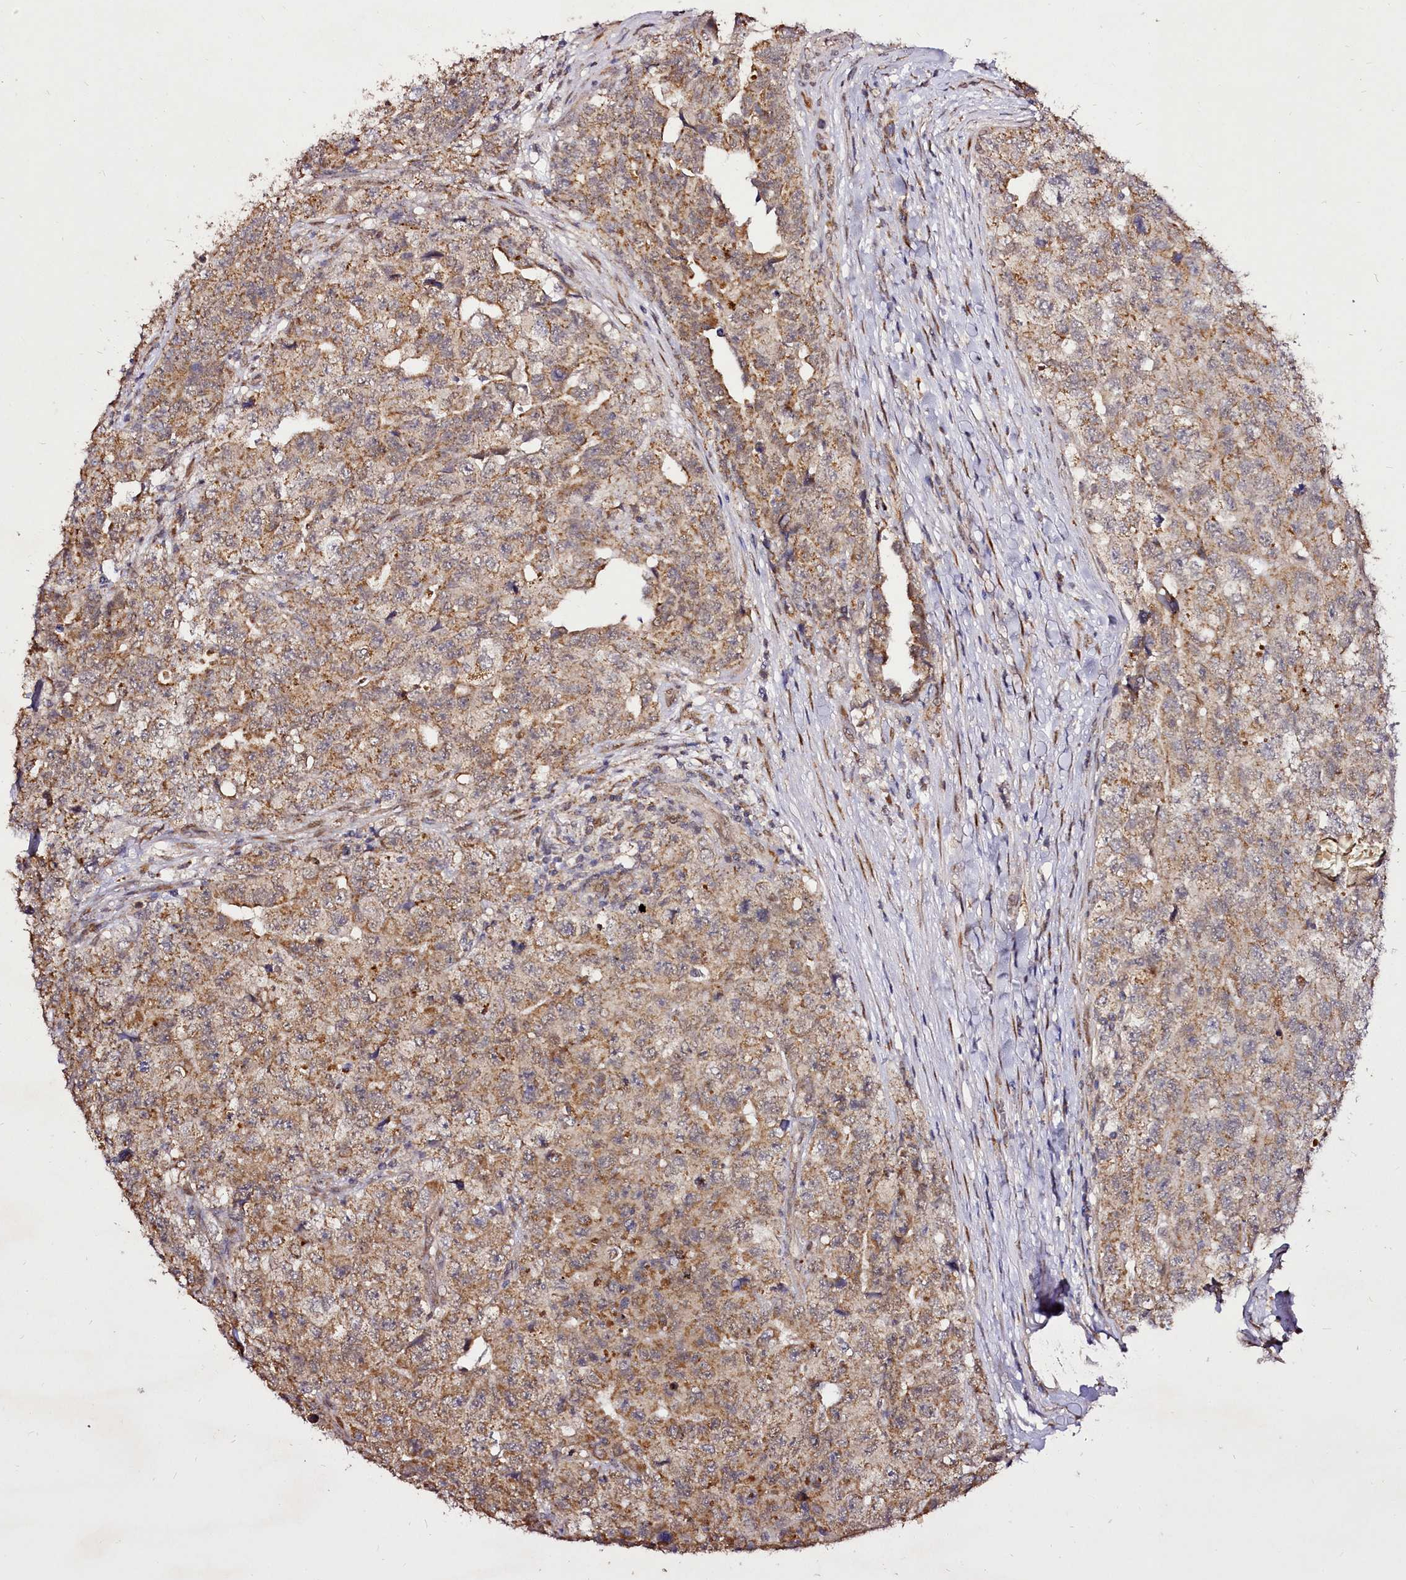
{"staining": {"intensity": "moderate", "quantity": ">75%", "location": "cytoplasmic/membranous"}, "tissue": "testis cancer", "cell_type": "Tumor cells", "image_type": "cancer", "snomed": [{"axis": "morphology", "description": "Carcinoma, Embryonal, NOS"}, {"axis": "topography", "description": "Testis"}], "caption": "The image demonstrates immunohistochemical staining of testis cancer. There is moderate cytoplasmic/membranous expression is present in about >75% of tumor cells.", "gene": "EDIL3", "patient": {"sex": "male", "age": 31}}